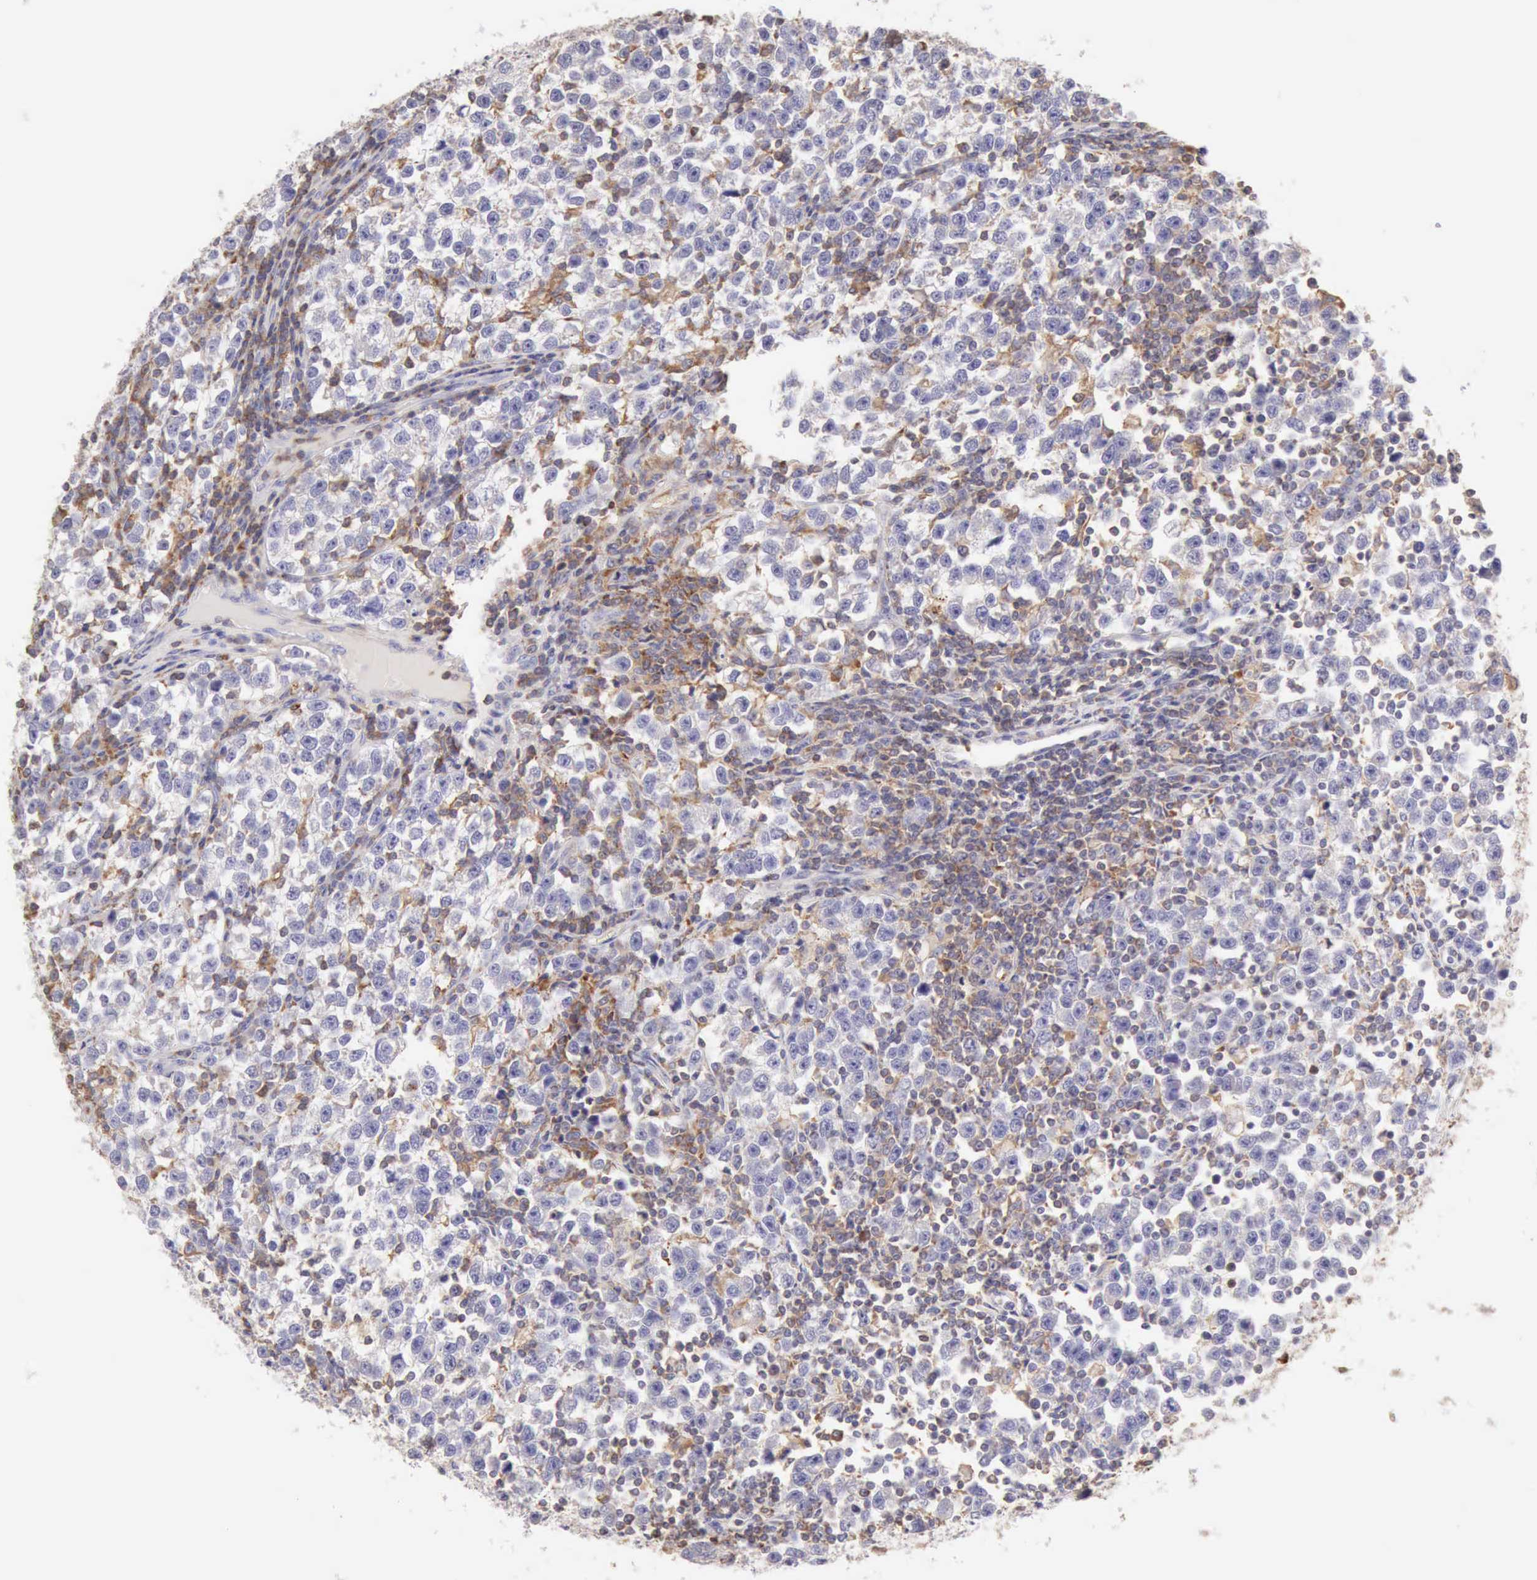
{"staining": {"intensity": "negative", "quantity": "none", "location": "none"}, "tissue": "testis cancer", "cell_type": "Tumor cells", "image_type": "cancer", "snomed": [{"axis": "morphology", "description": "Seminoma, NOS"}, {"axis": "topography", "description": "Testis"}], "caption": "An image of seminoma (testis) stained for a protein displays no brown staining in tumor cells. (DAB (3,3'-diaminobenzidine) IHC with hematoxylin counter stain).", "gene": "ARHGAP4", "patient": {"sex": "male", "age": 43}}